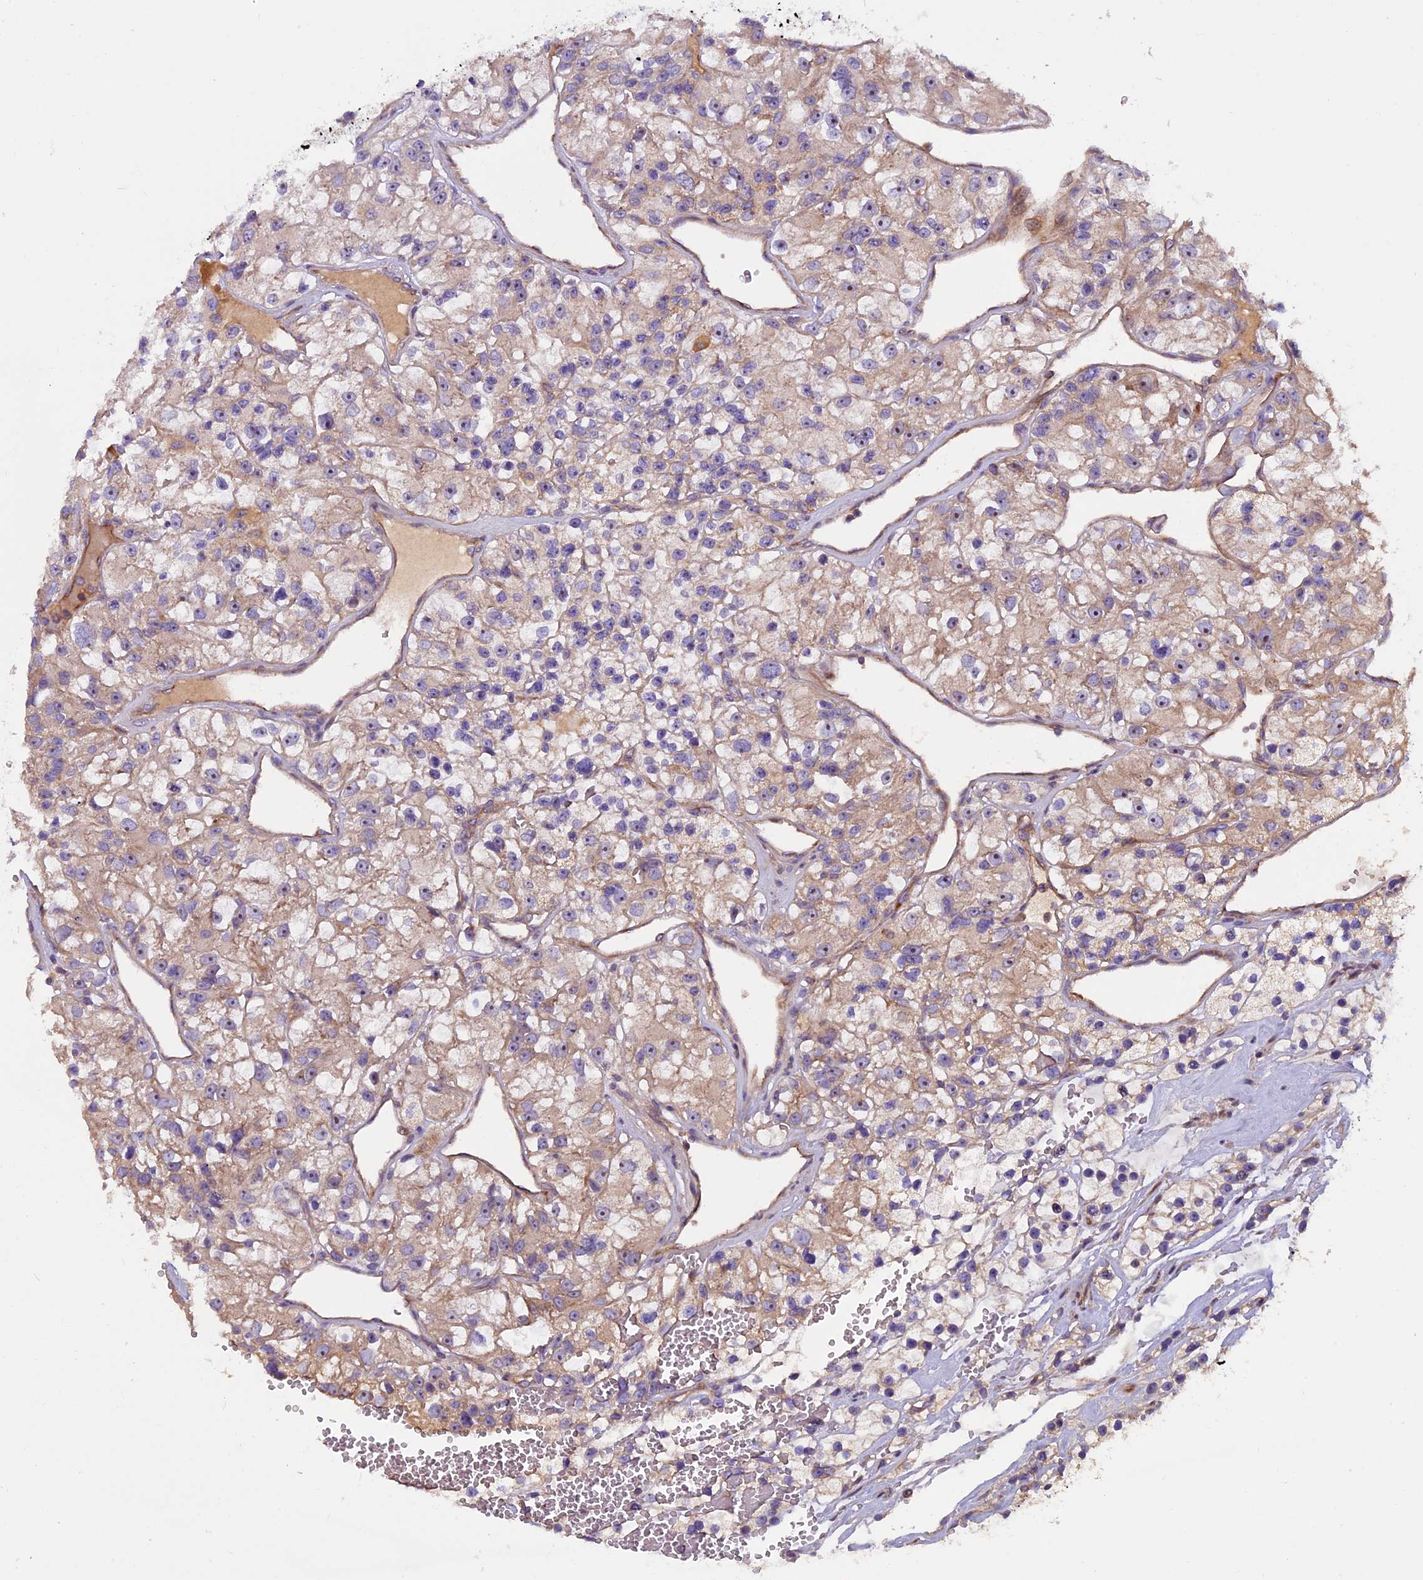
{"staining": {"intensity": "weak", "quantity": ">75%", "location": "cytoplasmic/membranous"}, "tissue": "renal cancer", "cell_type": "Tumor cells", "image_type": "cancer", "snomed": [{"axis": "morphology", "description": "Adenocarcinoma, NOS"}, {"axis": "topography", "description": "Kidney"}], "caption": "DAB immunohistochemical staining of renal cancer demonstrates weak cytoplasmic/membranous protein staining in about >75% of tumor cells.", "gene": "FRY", "patient": {"sex": "female", "age": 57}}